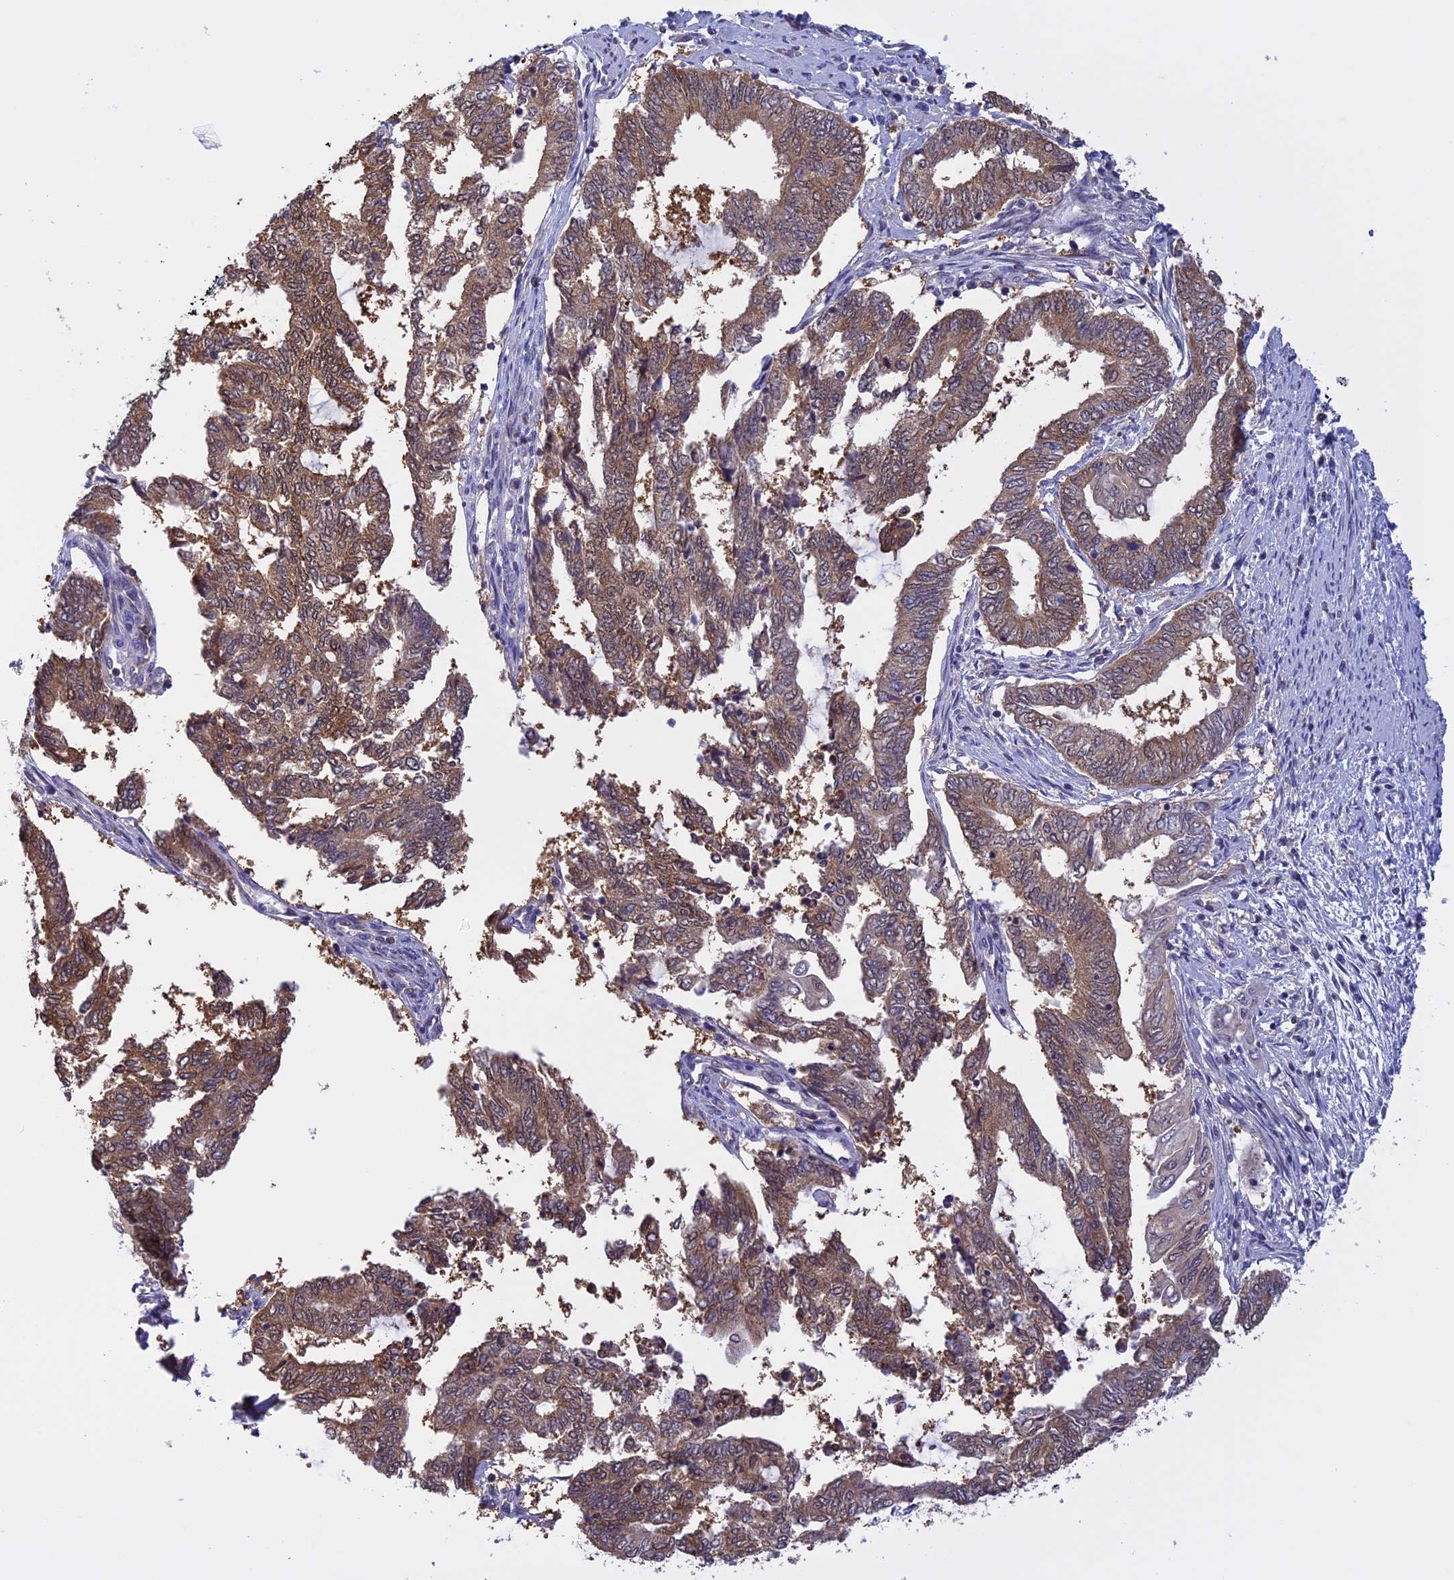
{"staining": {"intensity": "moderate", "quantity": "25%-75%", "location": "cytoplasmic/membranous,nuclear"}, "tissue": "endometrial cancer", "cell_type": "Tumor cells", "image_type": "cancer", "snomed": [{"axis": "morphology", "description": "Adenocarcinoma, NOS"}, {"axis": "topography", "description": "Uterus"}, {"axis": "topography", "description": "Endometrium"}], "caption": "Protein expression analysis of endometrial adenocarcinoma displays moderate cytoplasmic/membranous and nuclear expression in about 25%-75% of tumor cells. The protein is shown in brown color, while the nuclei are stained blue.", "gene": "IZUMO2", "patient": {"sex": "female", "age": 70}}